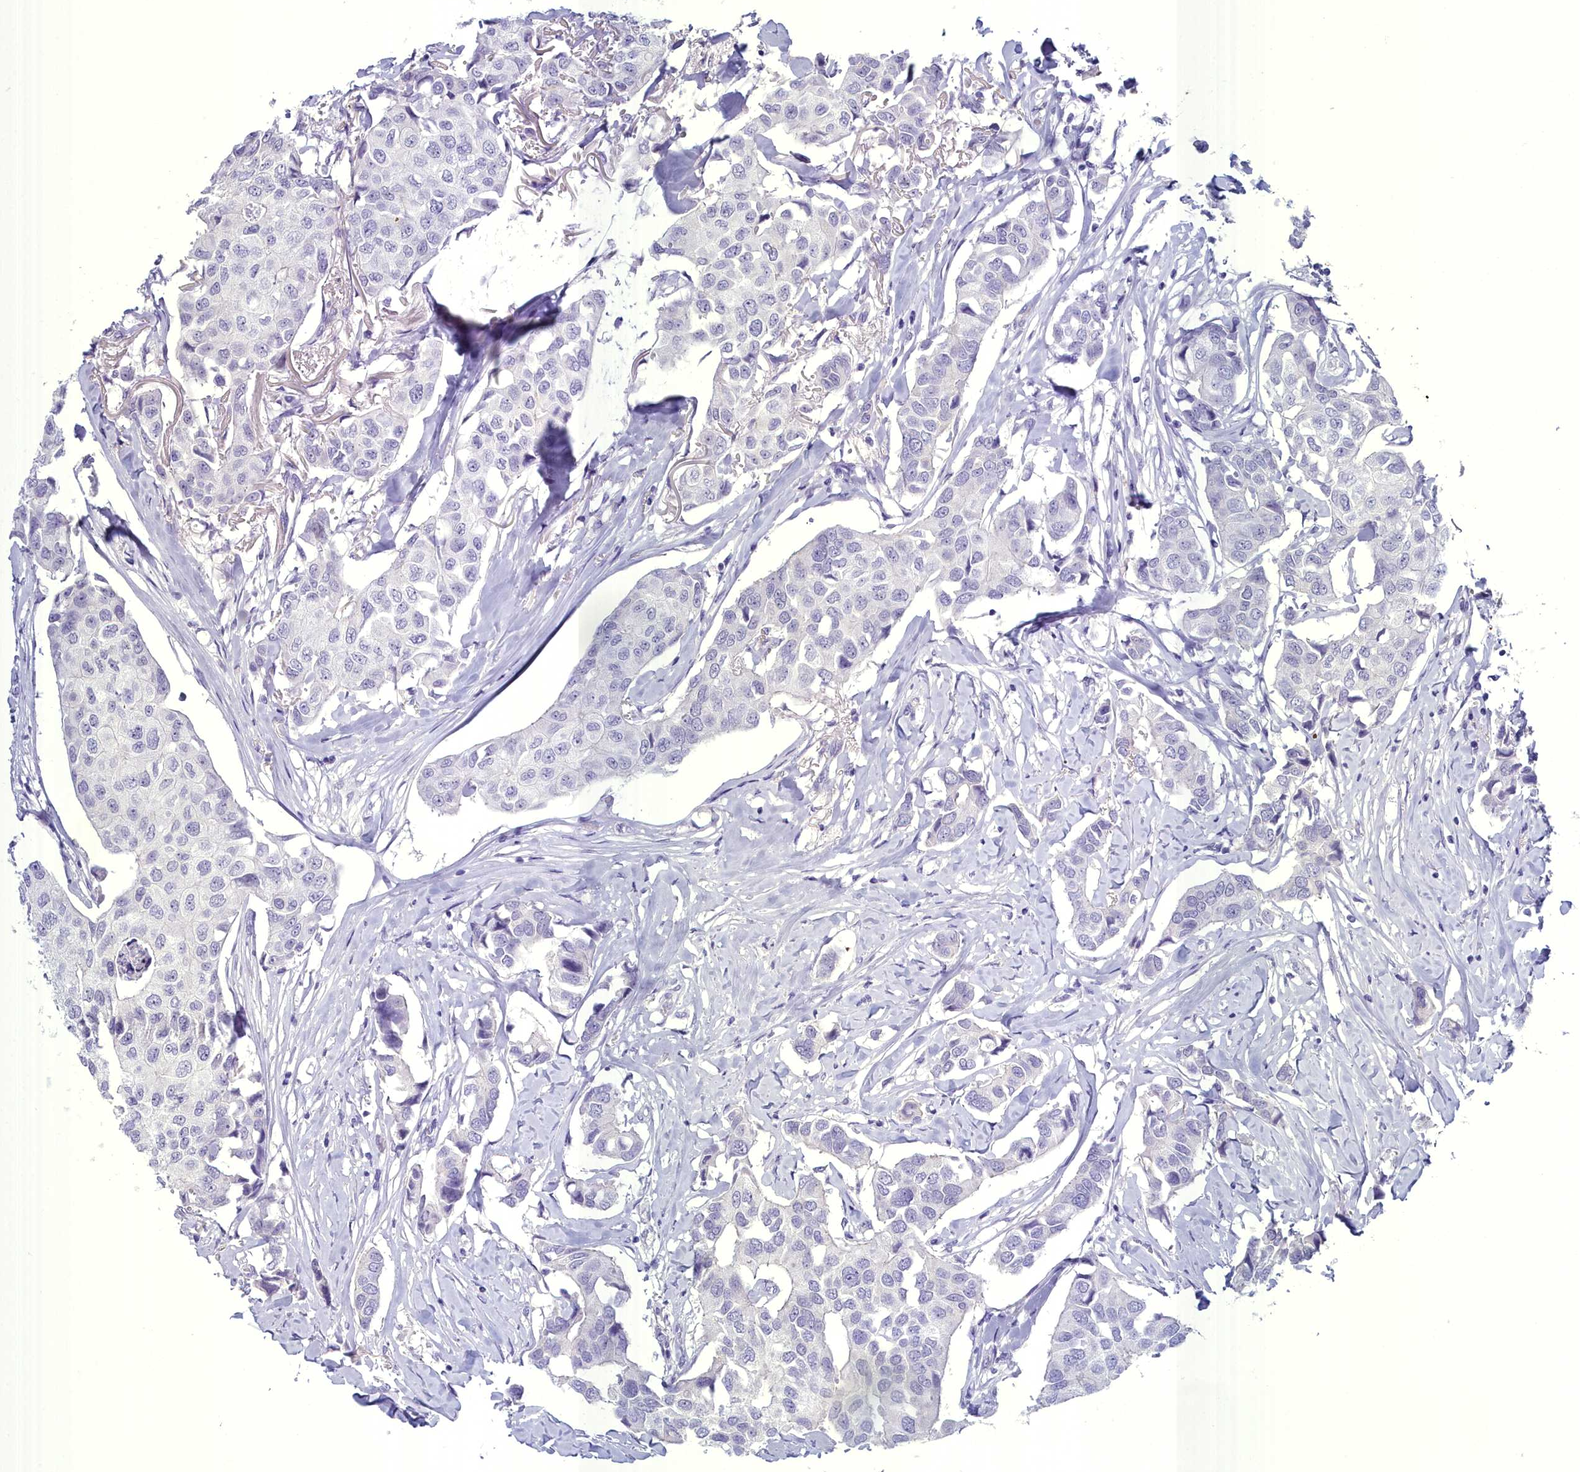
{"staining": {"intensity": "negative", "quantity": "none", "location": "none"}, "tissue": "breast cancer", "cell_type": "Tumor cells", "image_type": "cancer", "snomed": [{"axis": "morphology", "description": "Duct carcinoma"}, {"axis": "topography", "description": "Breast"}], "caption": "Tumor cells are negative for protein expression in human breast cancer (invasive ductal carcinoma).", "gene": "MAP6", "patient": {"sex": "female", "age": 80}}